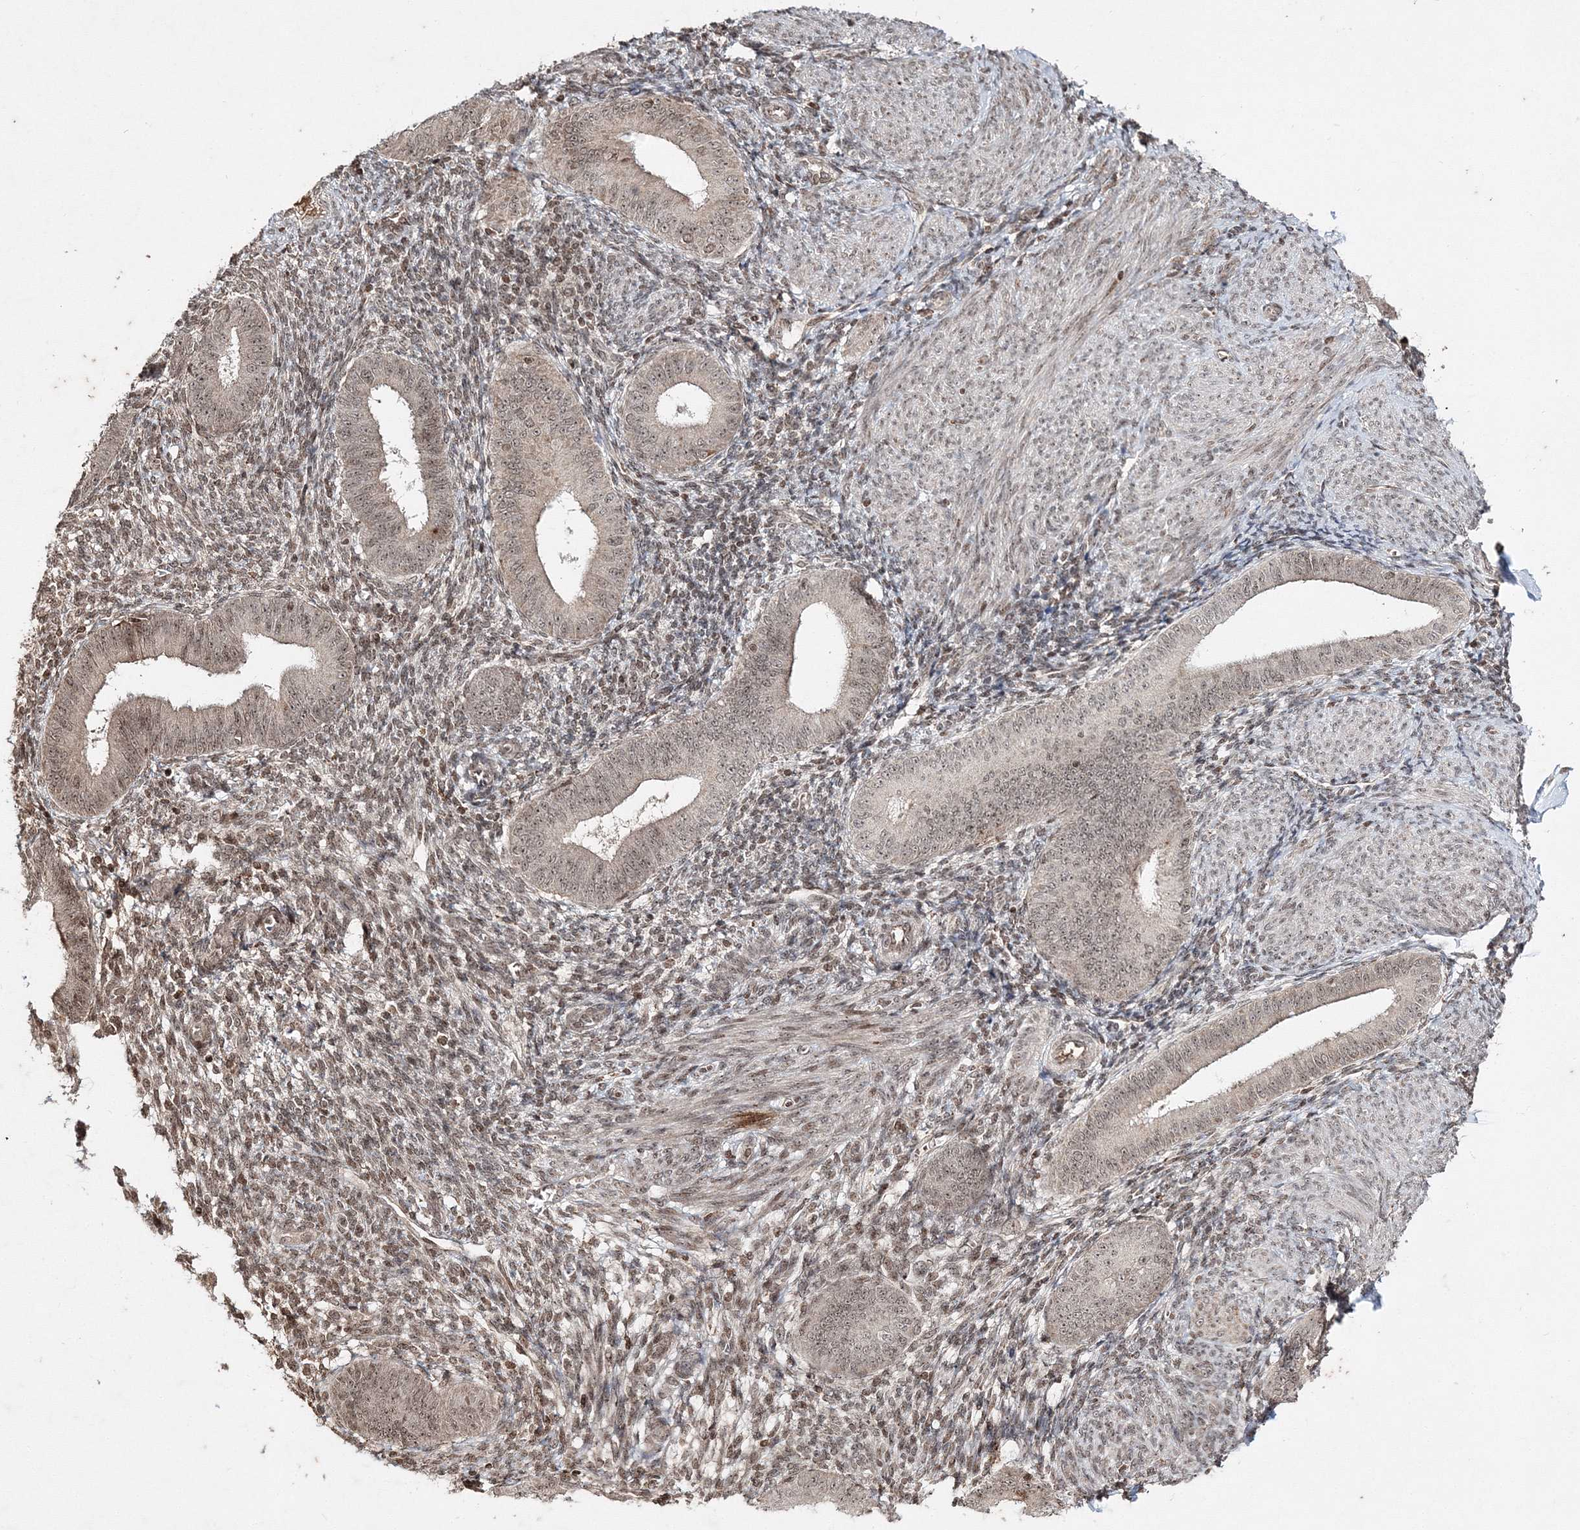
{"staining": {"intensity": "moderate", "quantity": "<25%", "location": "nuclear"}, "tissue": "endometrium", "cell_type": "Cells in endometrial stroma", "image_type": "normal", "snomed": [{"axis": "morphology", "description": "Normal tissue, NOS"}, {"axis": "topography", "description": "Uterus"}, {"axis": "topography", "description": "Endometrium"}], "caption": "The image shows a brown stain indicating the presence of a protein in the nuclear of cells in endometrial stroma in endometrium.", "gene": "CARM1", "patient": {"sex": "female", "age": 48}}